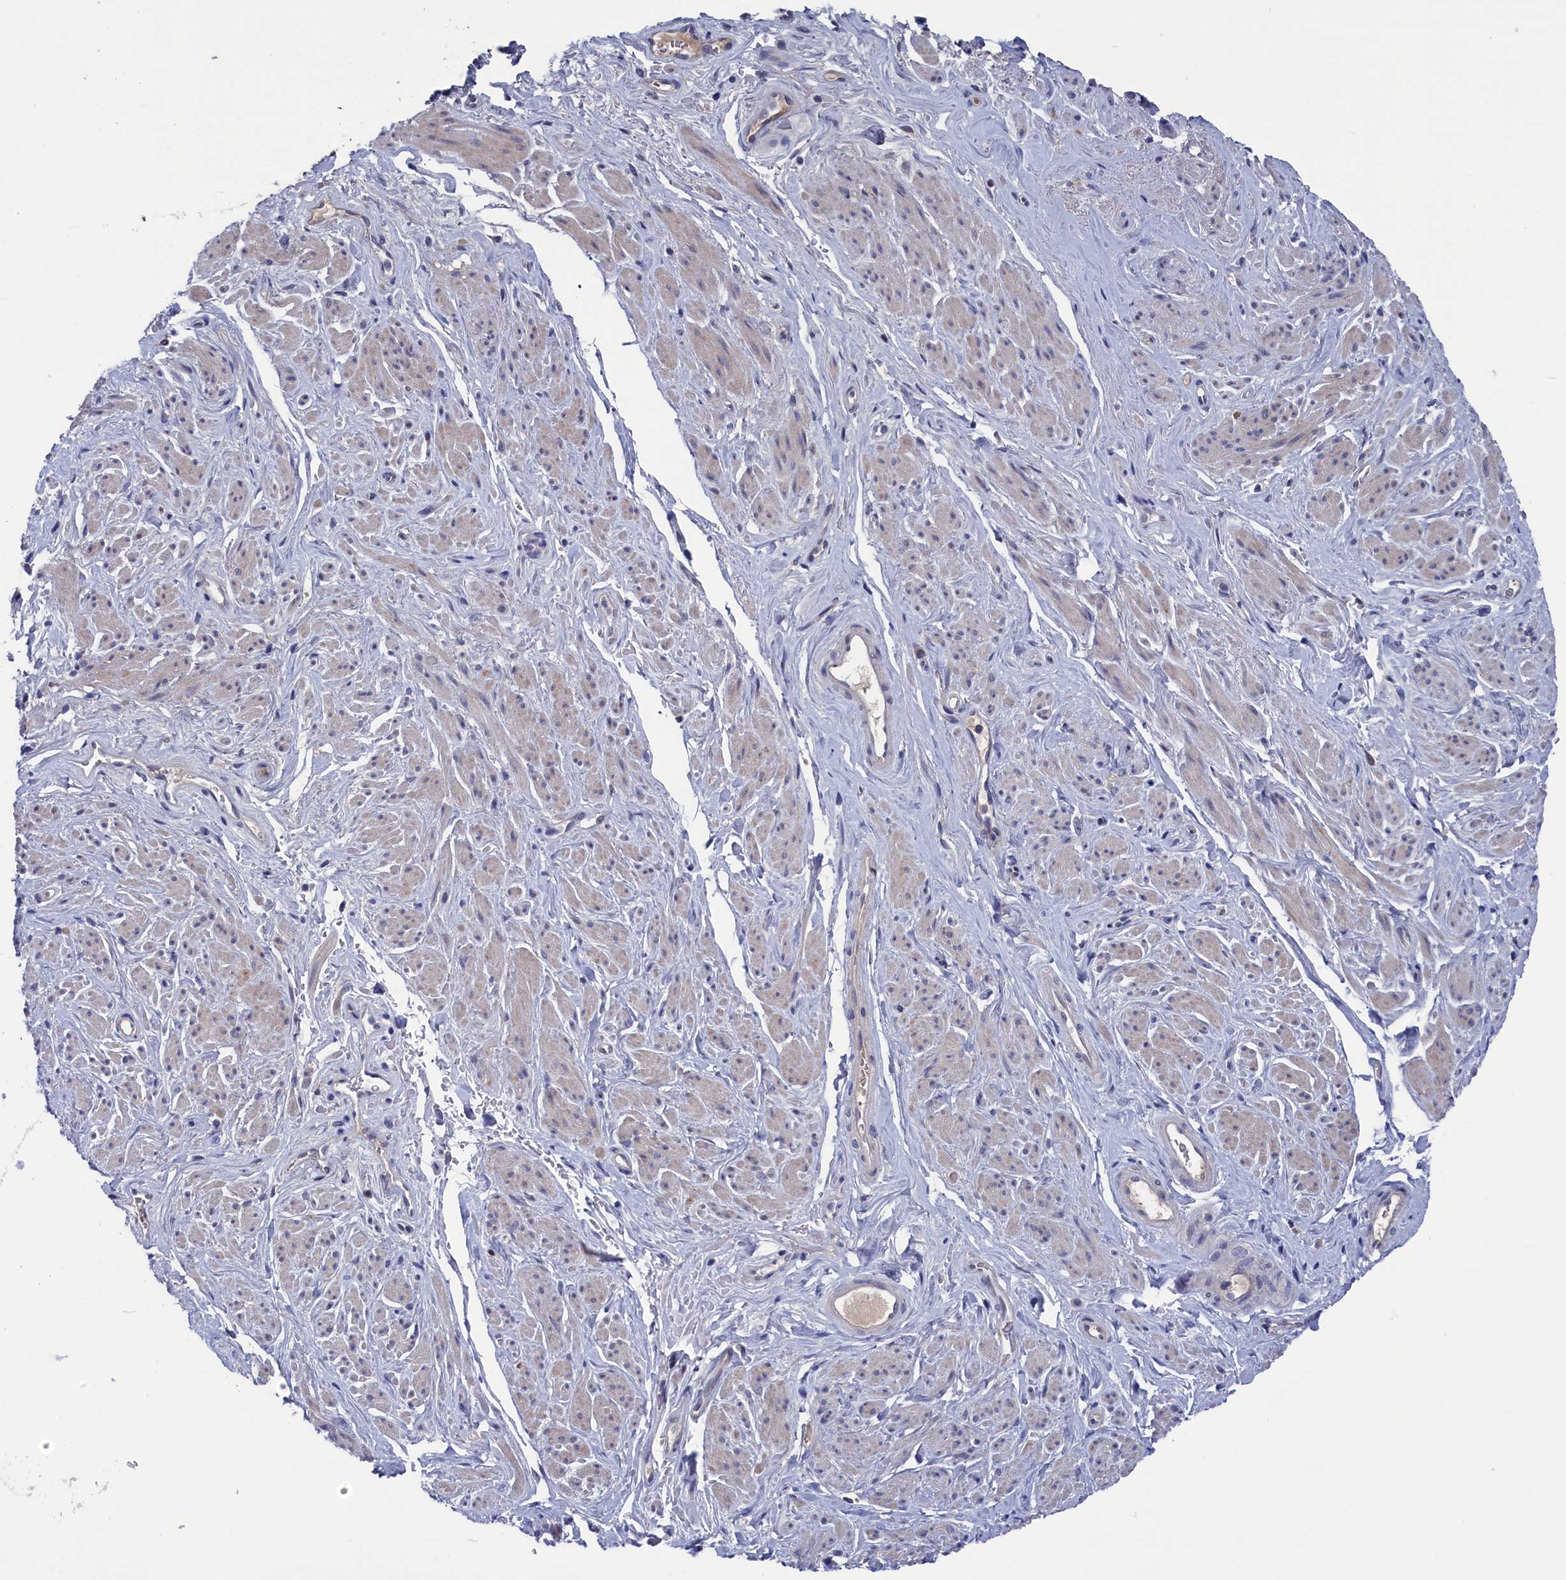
{"staining": {"intensity": "weak", "quantity": "25%-75%", "location": "cytoplasmic/membranous"}, "tissue": "smooth muscle", "cell_type": "Smooth muscle cells", "image_type": "normal", "snomed": [{"axis": "morphology", "description": "Normal tissue, NOS"}, {"axis": "topography", "description": "Smooth muscle"}, {"axis": "topography", "description": "Peripheral nerve tissue"}], "caption": "Immunohistochemistry (IHC) photomicrograph of benign smooth muscle: human smooth muscle stained using immunohistochemistry displays low levels of weak protein expression localized specifically in the cytoplasmic/membranous of smooth muscle cells, appearing as a cytoplasmic/membranous brown color.", "gene": "SPATA13", "patient": {"sex": "male", "age": 69}}